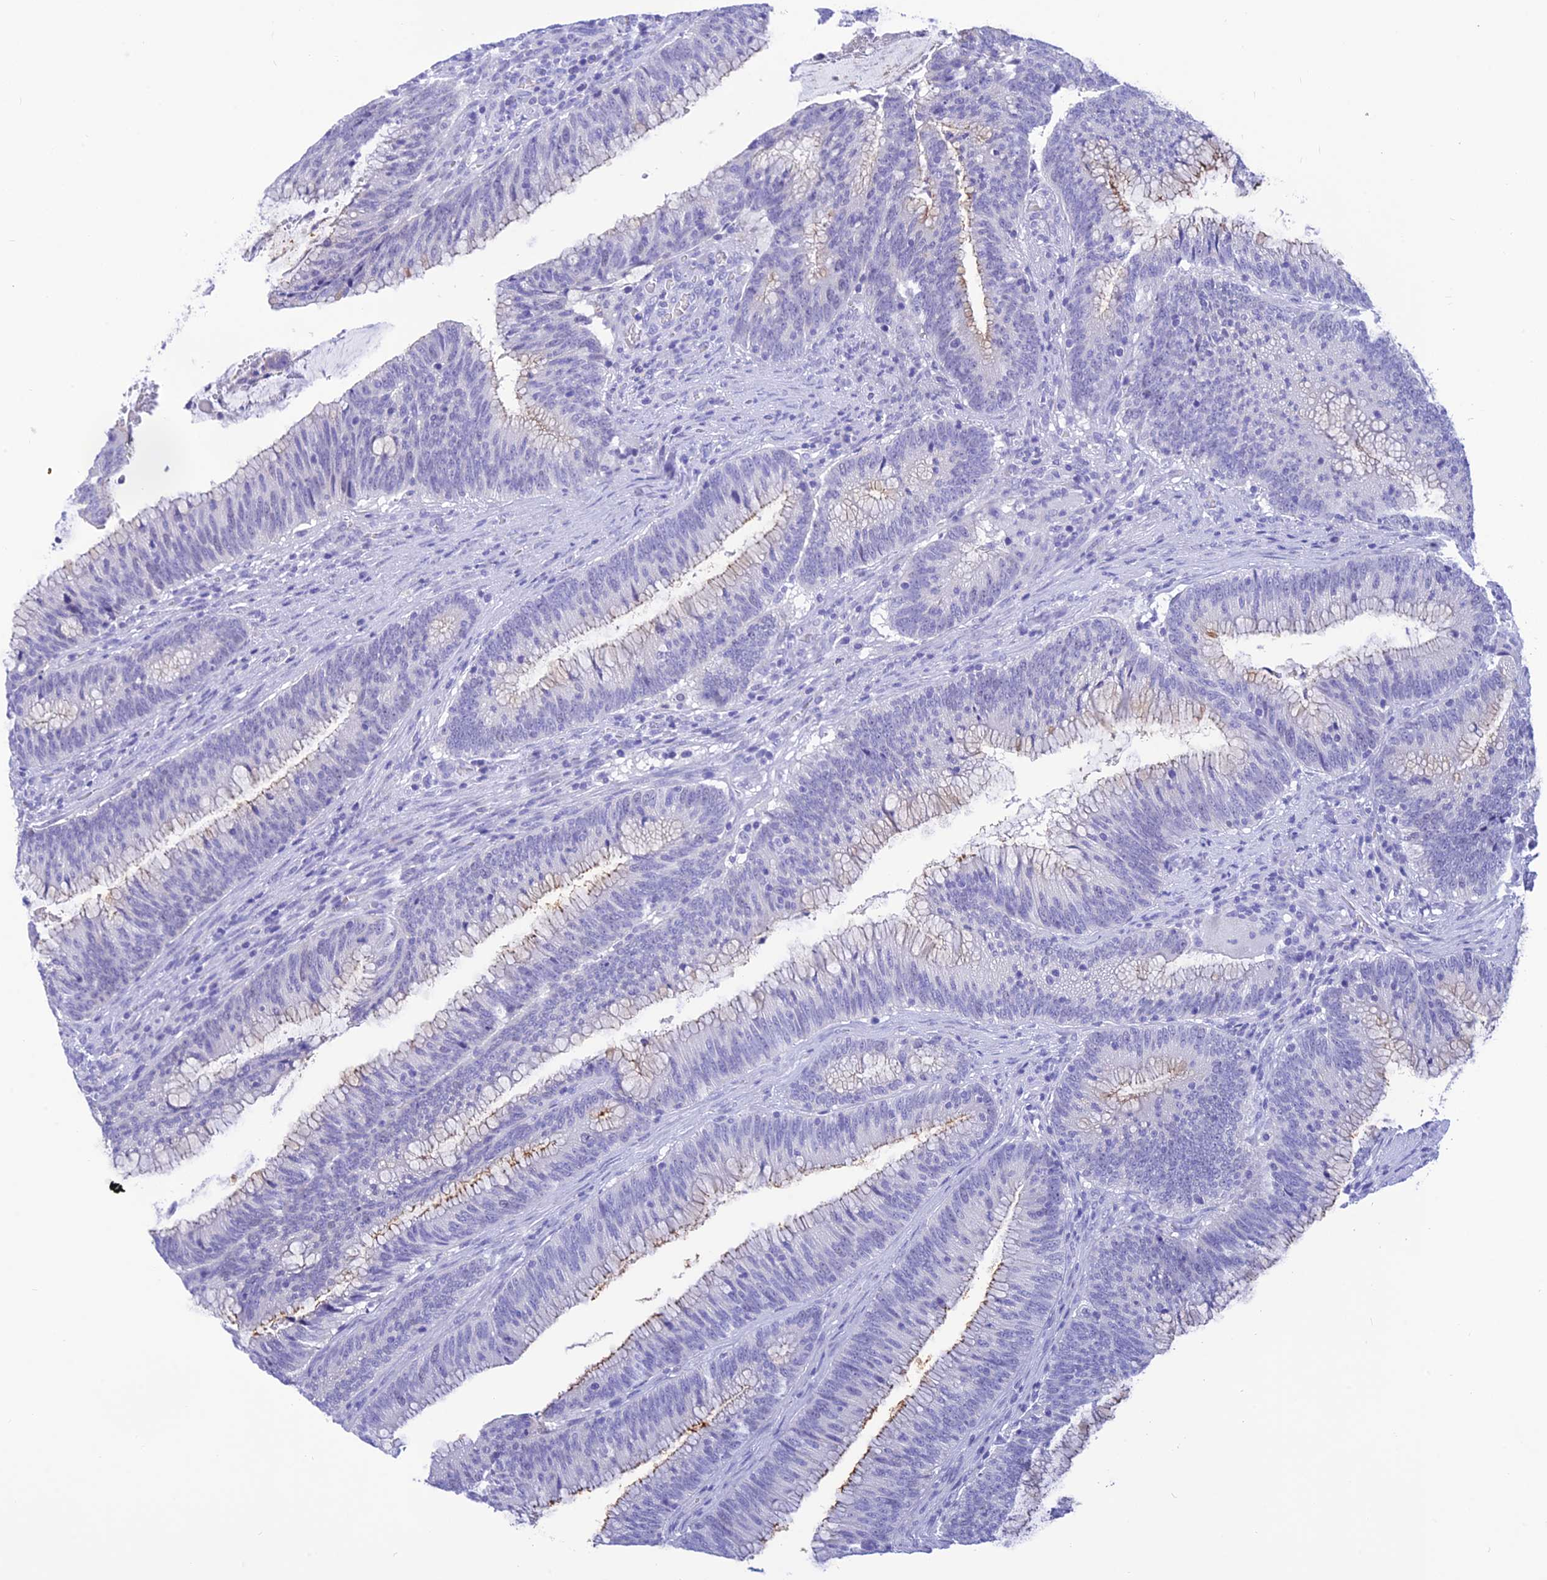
{"staining": {"intensity": "weak", "quantity": "<25%", "location": "cytoplasmic/membranous"}, "tissue": "colorectal cancer", "cell_type": "Tumor cells", "image_type": "cancer", "snomed": [{"axis": "morphology", "description": "Adenocarcinoma, NOS"}, {"axis": "topography", "description": "Rectum"}], "caption": "IHC of human adenocarcinoma (colorectal) shows no expression in tumor cells. The staining is performed using DAB (3,3'-diaminobenzidine) brown chromogen with nuclei counter-stained in using hematoxylin.", "gene": "KDELR3", "patient": {"sex": "female", "age": 77}}